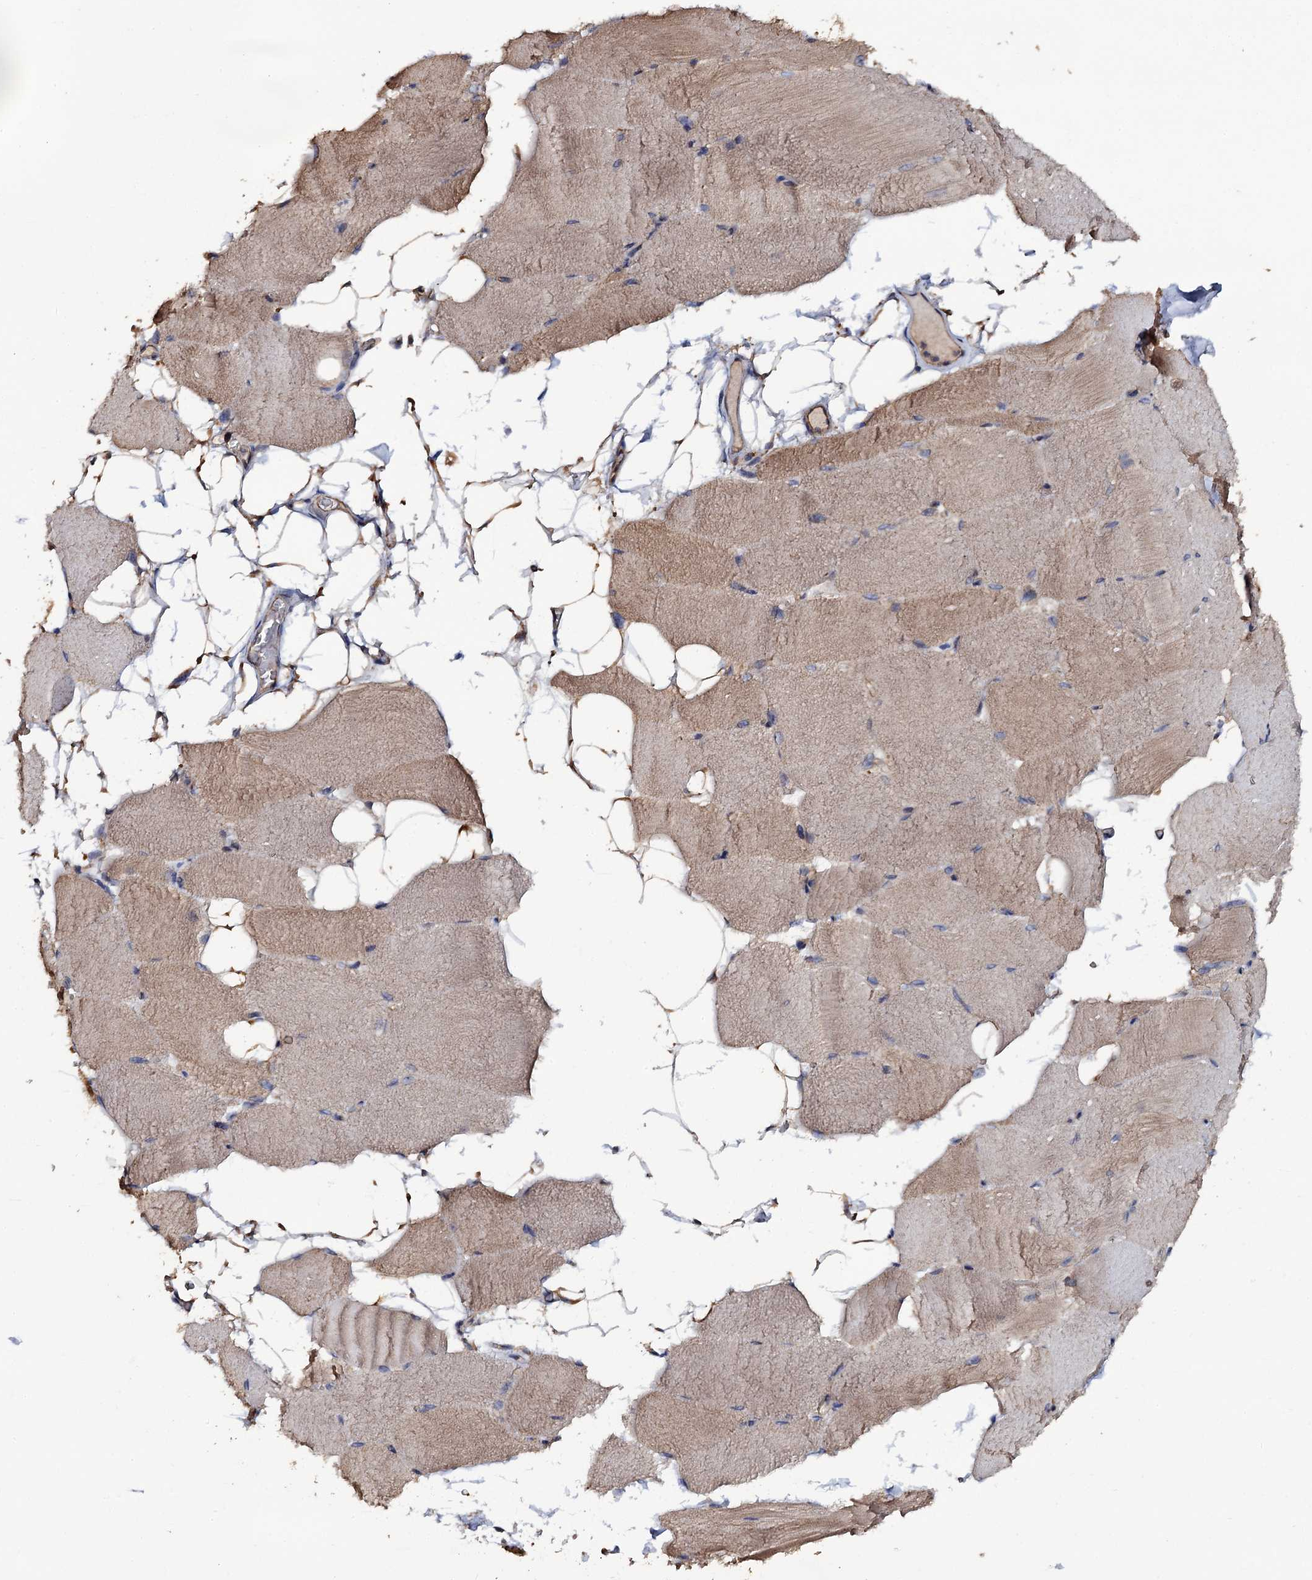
{"staining": {"intensity": "weak", "quantity": "25%-75%", "location": "cytoplasmic/membranous"}, "tissue": "skeletal muscle", "cell_type": "Myocytes", "image_type": "normal", "snomed": [{"axis": "morphology", "description": "Normal tissue, NOS"}, {"axis": "topography", "description": "Skeletal muscle"}, {"axis": "topography", "description": "Parathyroid gland"}], "caption": "Skeletal muscle stained with immunohistochemistry (IHC) reveals weak cytoplasmic/membranous expression in about 25%-75% of myocytes.", "gene": "TTC23", "patient": {"sex": "female", "age": 37}}